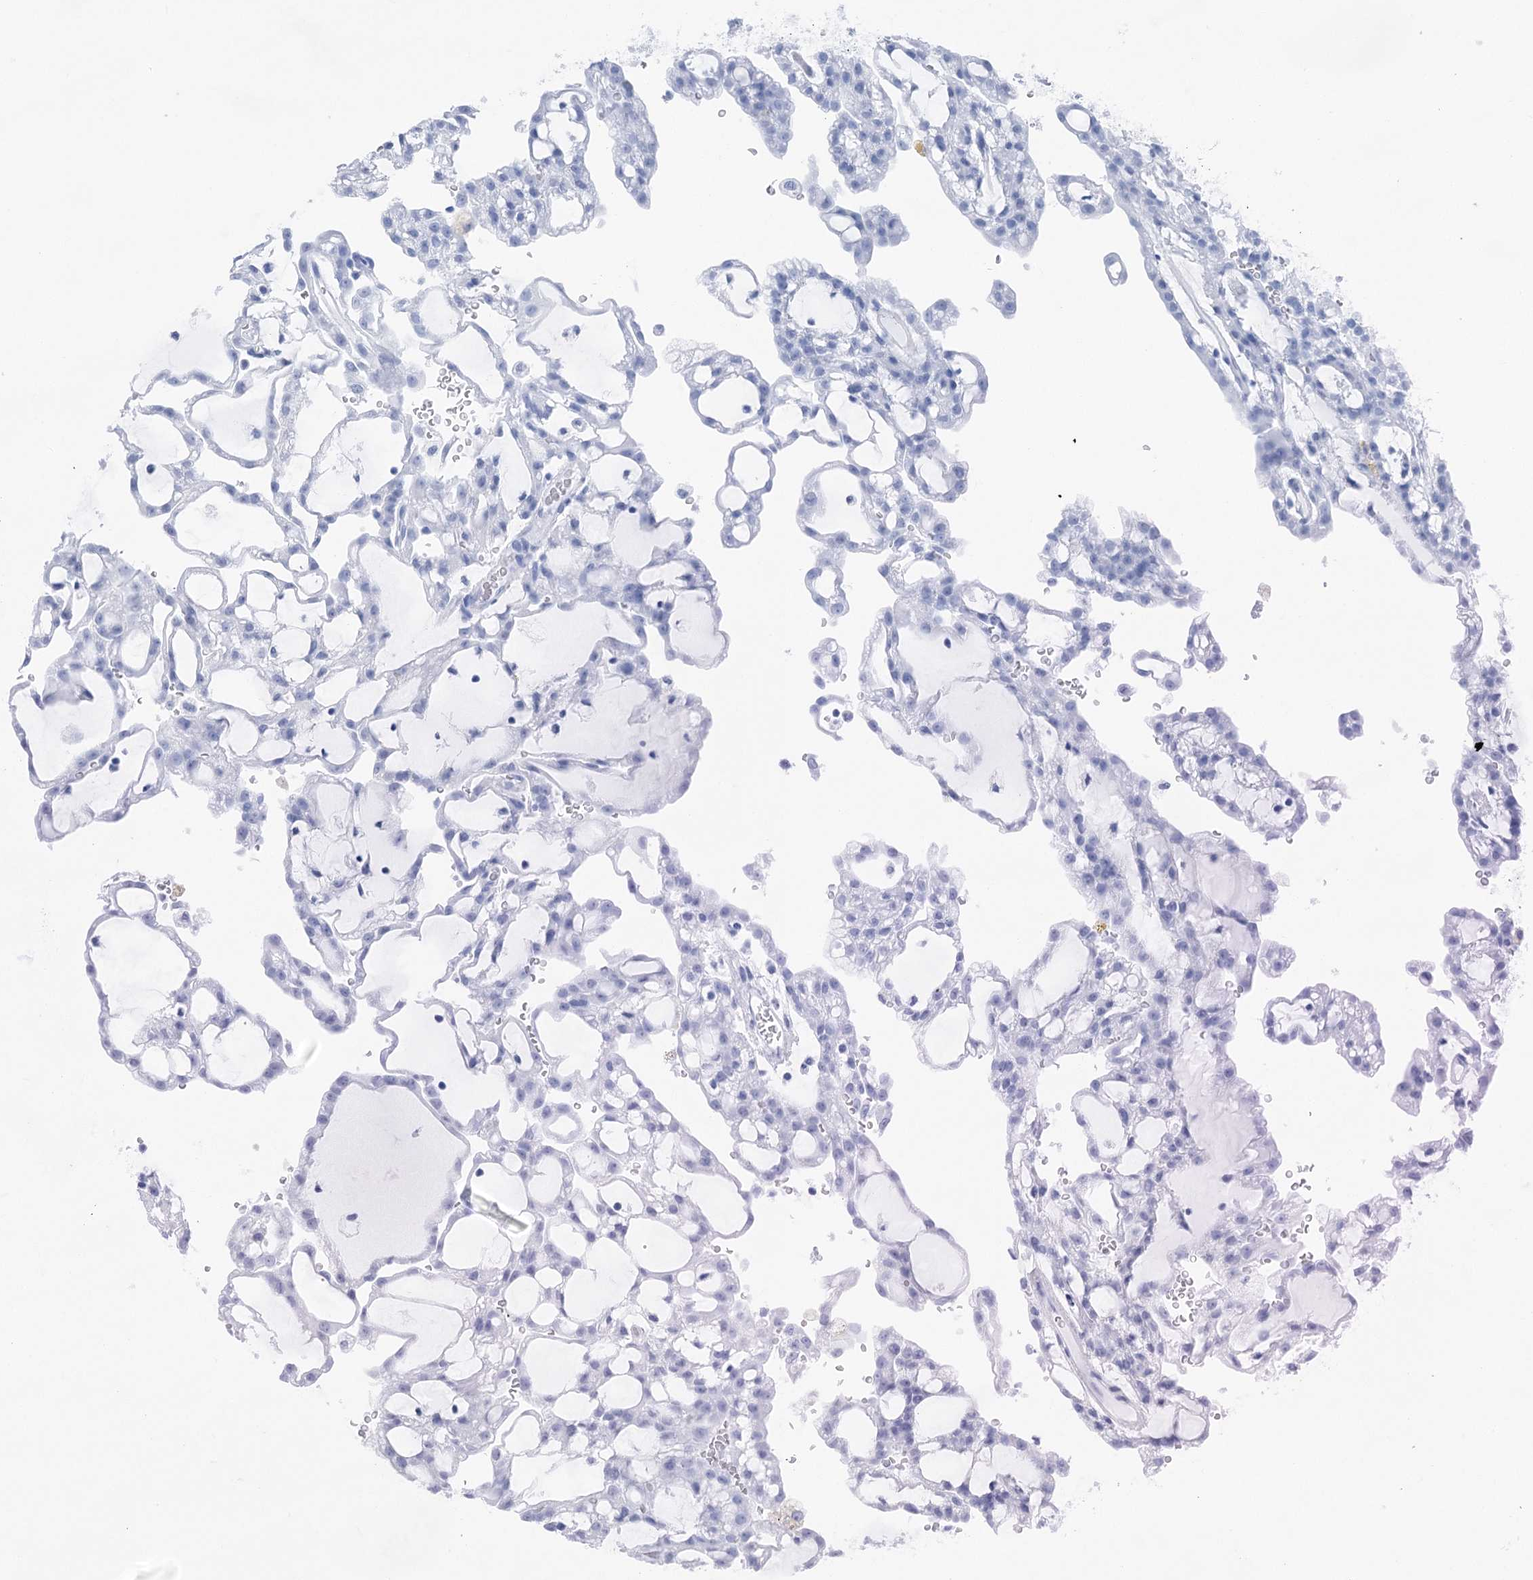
{"staining": {"intensity": "negative", "quantity": "none", "location": "none"}, "tissue": "renal cancer", "cell_type": "Tumor cells", "image_type": "cancer", "snomed": [{"axis": "morphology", "description": "Adenocarcinoma, NOS"}, {"axis": "topography", "description": "Kidney"}], "caption": "The micrograph shows no significant staining in tumor cells of renal cancer.", "gene": "CCSER2", "patient": {"sex": "male", "age": 63}}